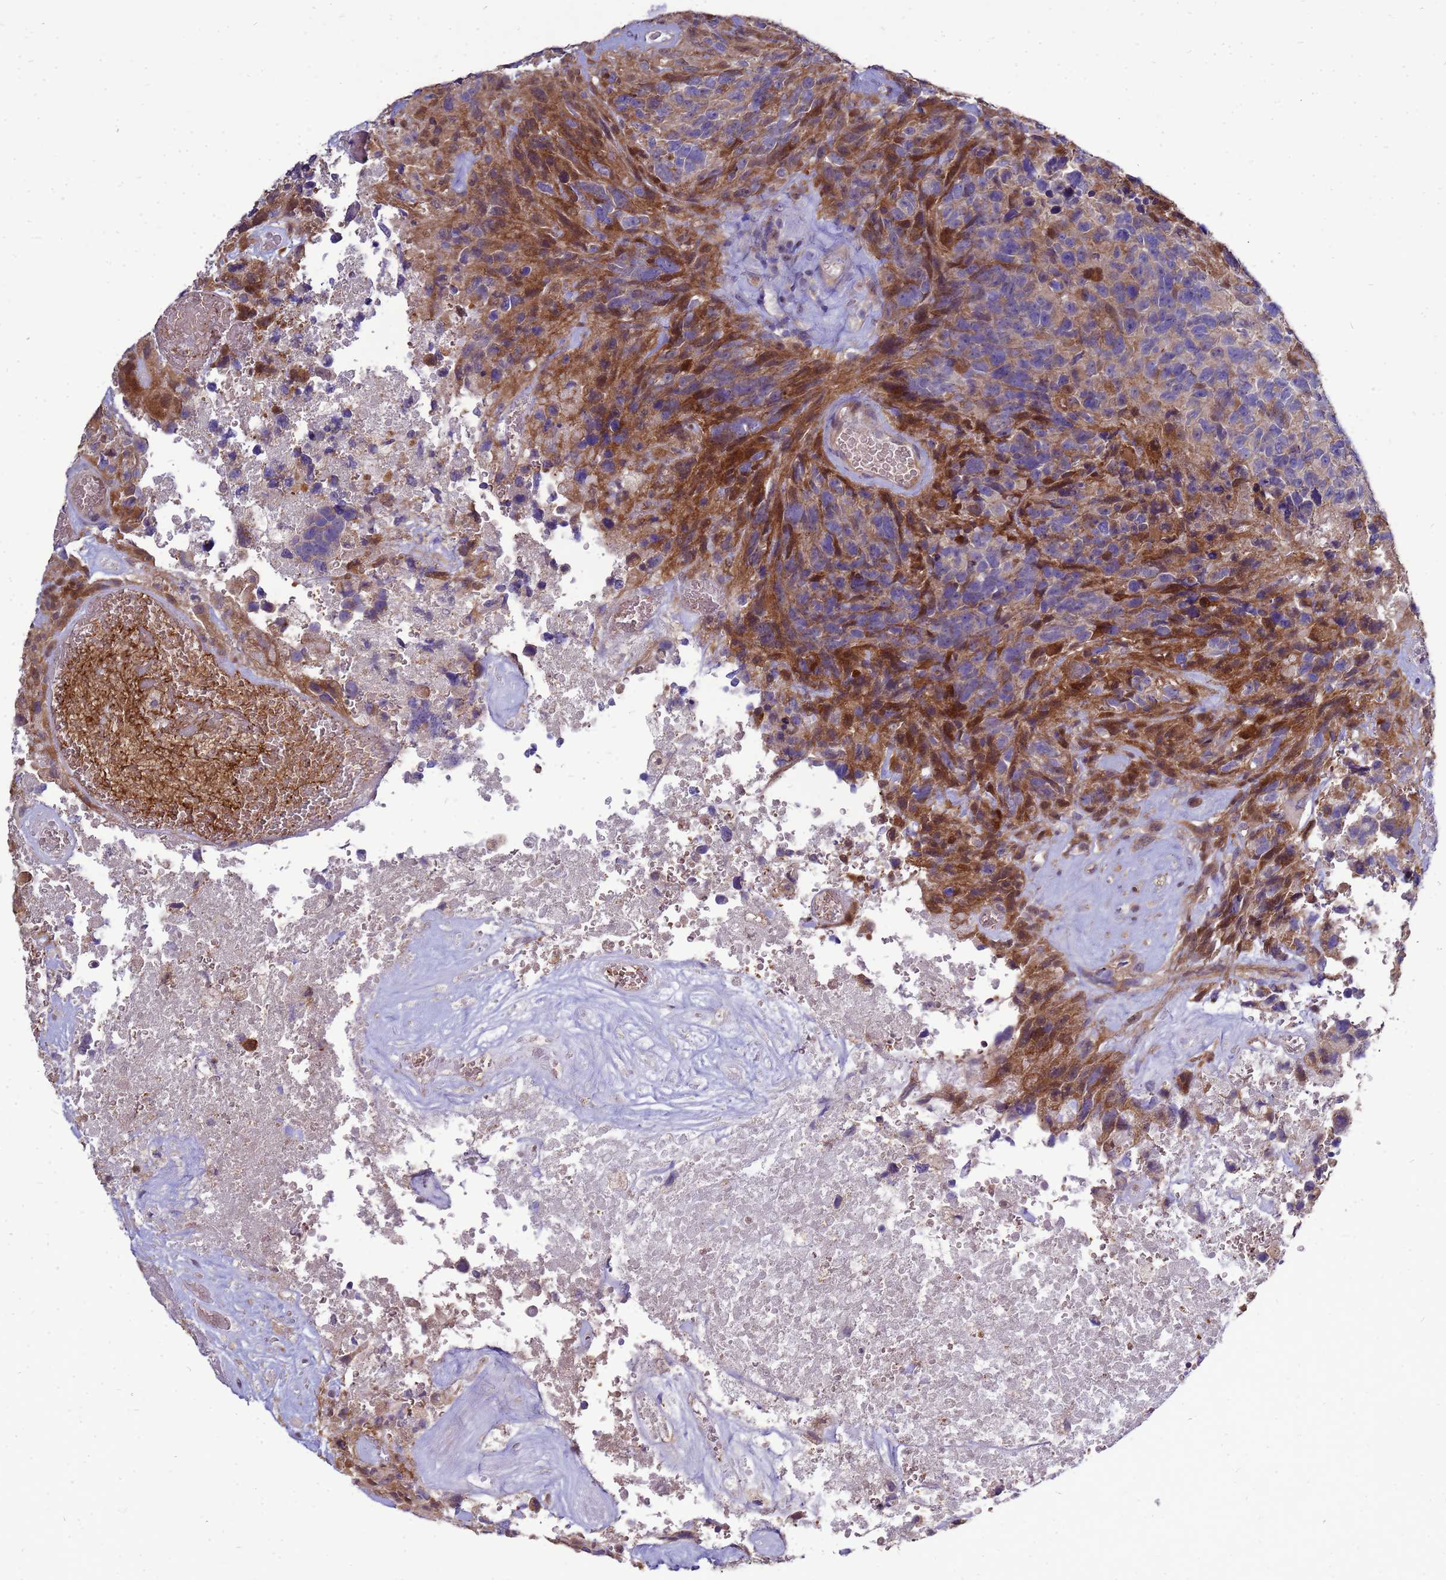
{"staining": {"intensity": "strong", "quantity": "25%-75%", "location": "cytoplasmic/membranous,nuclear"}, "tissue": "glioma", "cell_type": "Tumor cells", "image_type": "cancer", "snomed": [{"axis": "morphology", "description": "Glioma, malignant, High grade"}, {"axis": "topography", "description": "Brain"}], "caption": "High-magnification brightfield microscopy of glioma stained with DAB (brown) and counterstained with hematoxylin (blue). tumor cells exhibit strong cytoplasmic/membranous and nuclear staining is appreciated in about25%-75% of cells.", "gene": "EIF4EBP3", "patient": {"sex": "male", "age": 69}}